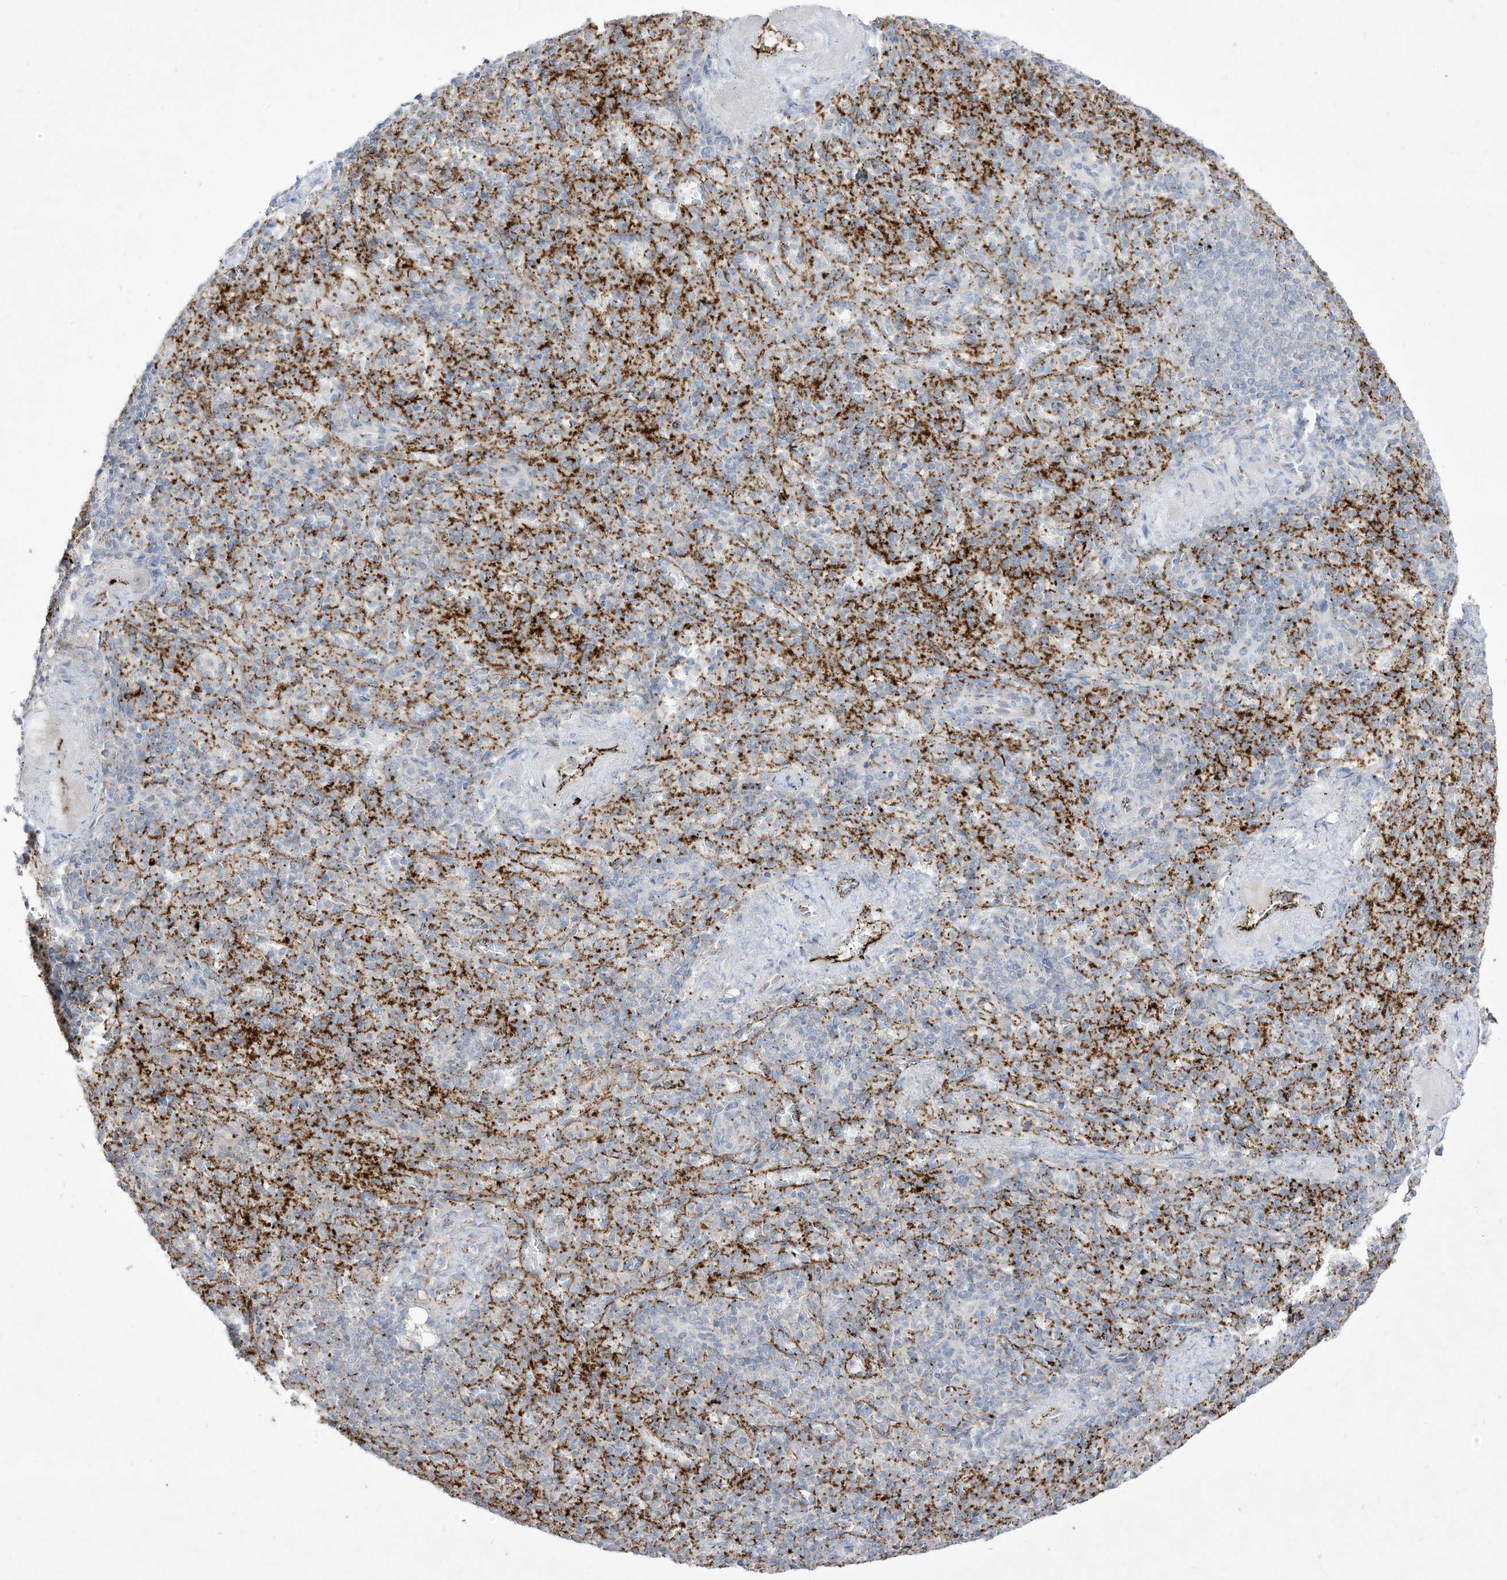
{"staining": {"intensity": "negative", "quantity": "none", "location": "none"}, "tissue": "spleen", "cell_type": "Cells in red pulp", "image_type": "normal", "snomed": [{"axis": "morphology", "description": "Normal tissue, NOS"}, {"axis": "topography", "description": "Spleen"}], "caption": "The immunohistochemistry (IHC) image has no significant expression in cells in red pulp of spleen.", "gene": "ZGRF1", "patient": {"sex": "female", "age": 74}}